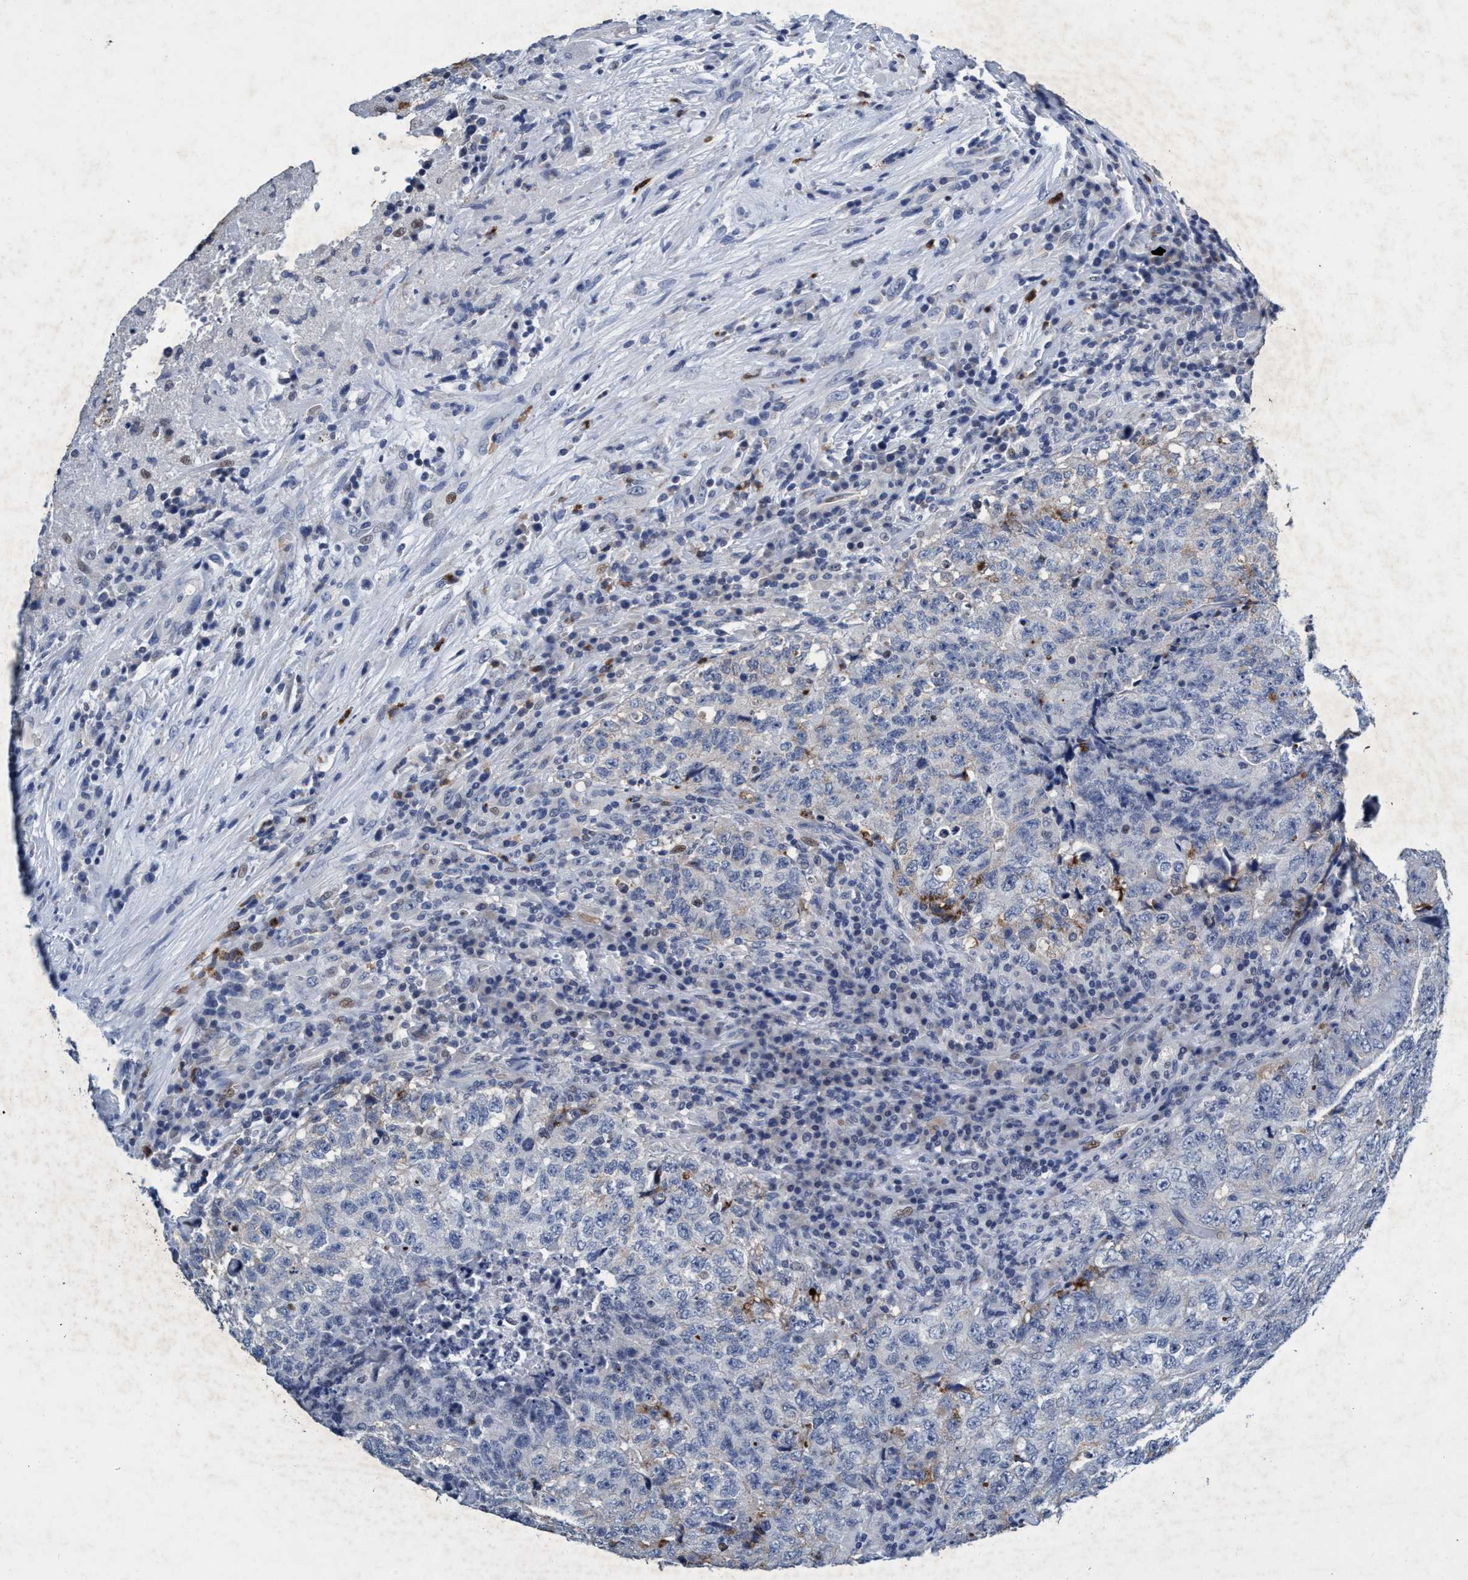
{"staining": {"intensity": "negative", "quantity": "none", "location": "none"}, "tissue": "testis cancer", "cell_type": "Tumor cells", "image_type": "cancer", "snomed": [{"axis": "morphology", "description": "Necrosis, NOS"}, {"axis": "morphology", "description": "Carcinoma, Embryonal, NOS"}, {"axis": "topography", "description": "Testis"}], "caption": "DAB (3,3'-diaminobenzidine) immunohistochemical staining of human testis embryonal carcinoma displays no significant staining in tumor cells.", "gene": "GRB14", "patient": {"sex": "male", "age": 19}}